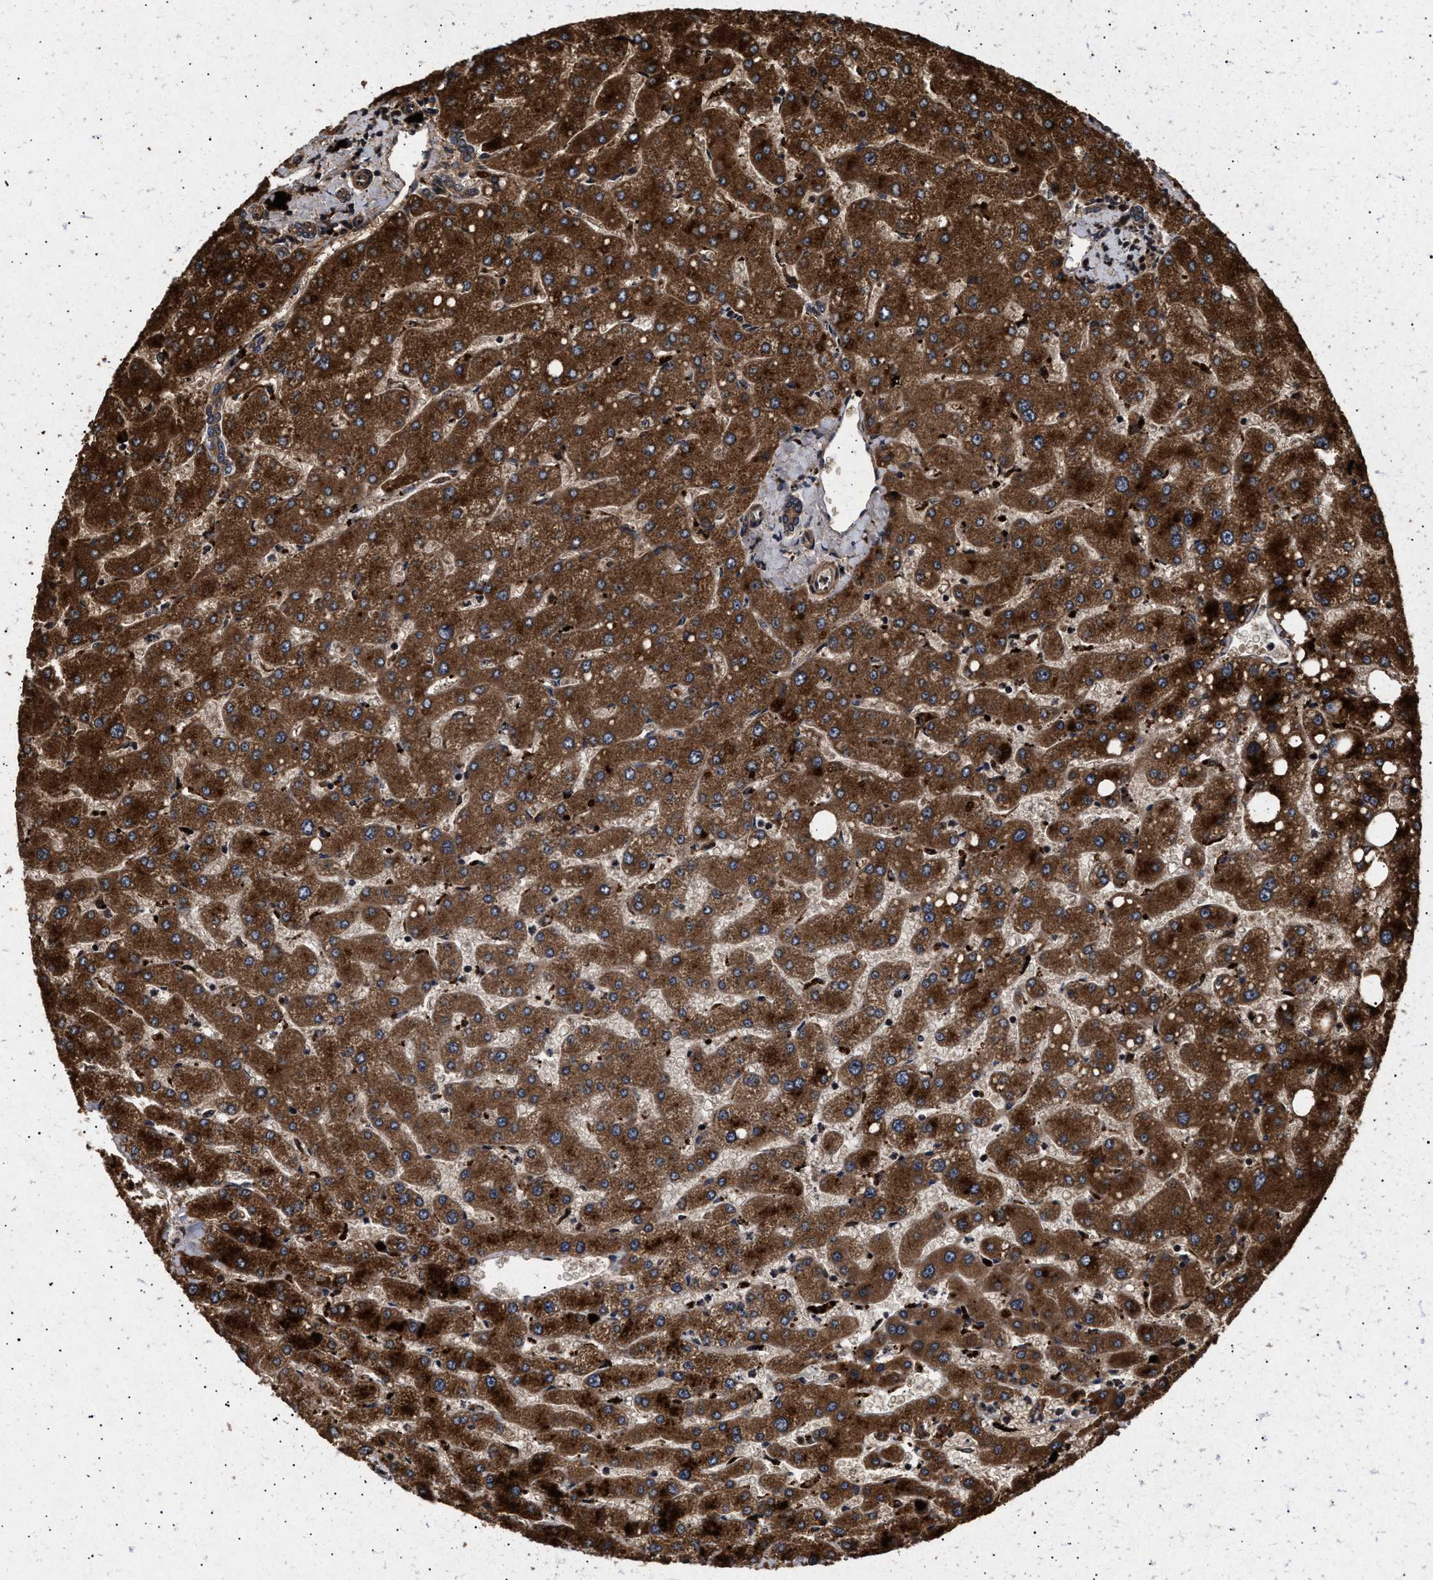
{"staining": {"intensity": "moderate", "quantity": ">75%", "location": "cytoplasmic/membranous"}, "tissue": "liver", "cell_type": "Cholangiocytes", "image_type": "normal", "snomed": [{"axis": "morphology", "description": "Normal tissue, NOS"}, {"axis": "topography", "description": "Liver"}], "caption": "Immunohistochemical staining of benign liver reveals >75% levels of moderate cytoplasmic/membranous protein expression in about >75% of cholangiocytes. Using DAB (brown) and hematoxylin (blue) stains, captured at high magnification using brightfield microscopy.", "gene": "ITGB5", "patient": {"sex": "male", "age": 55}}